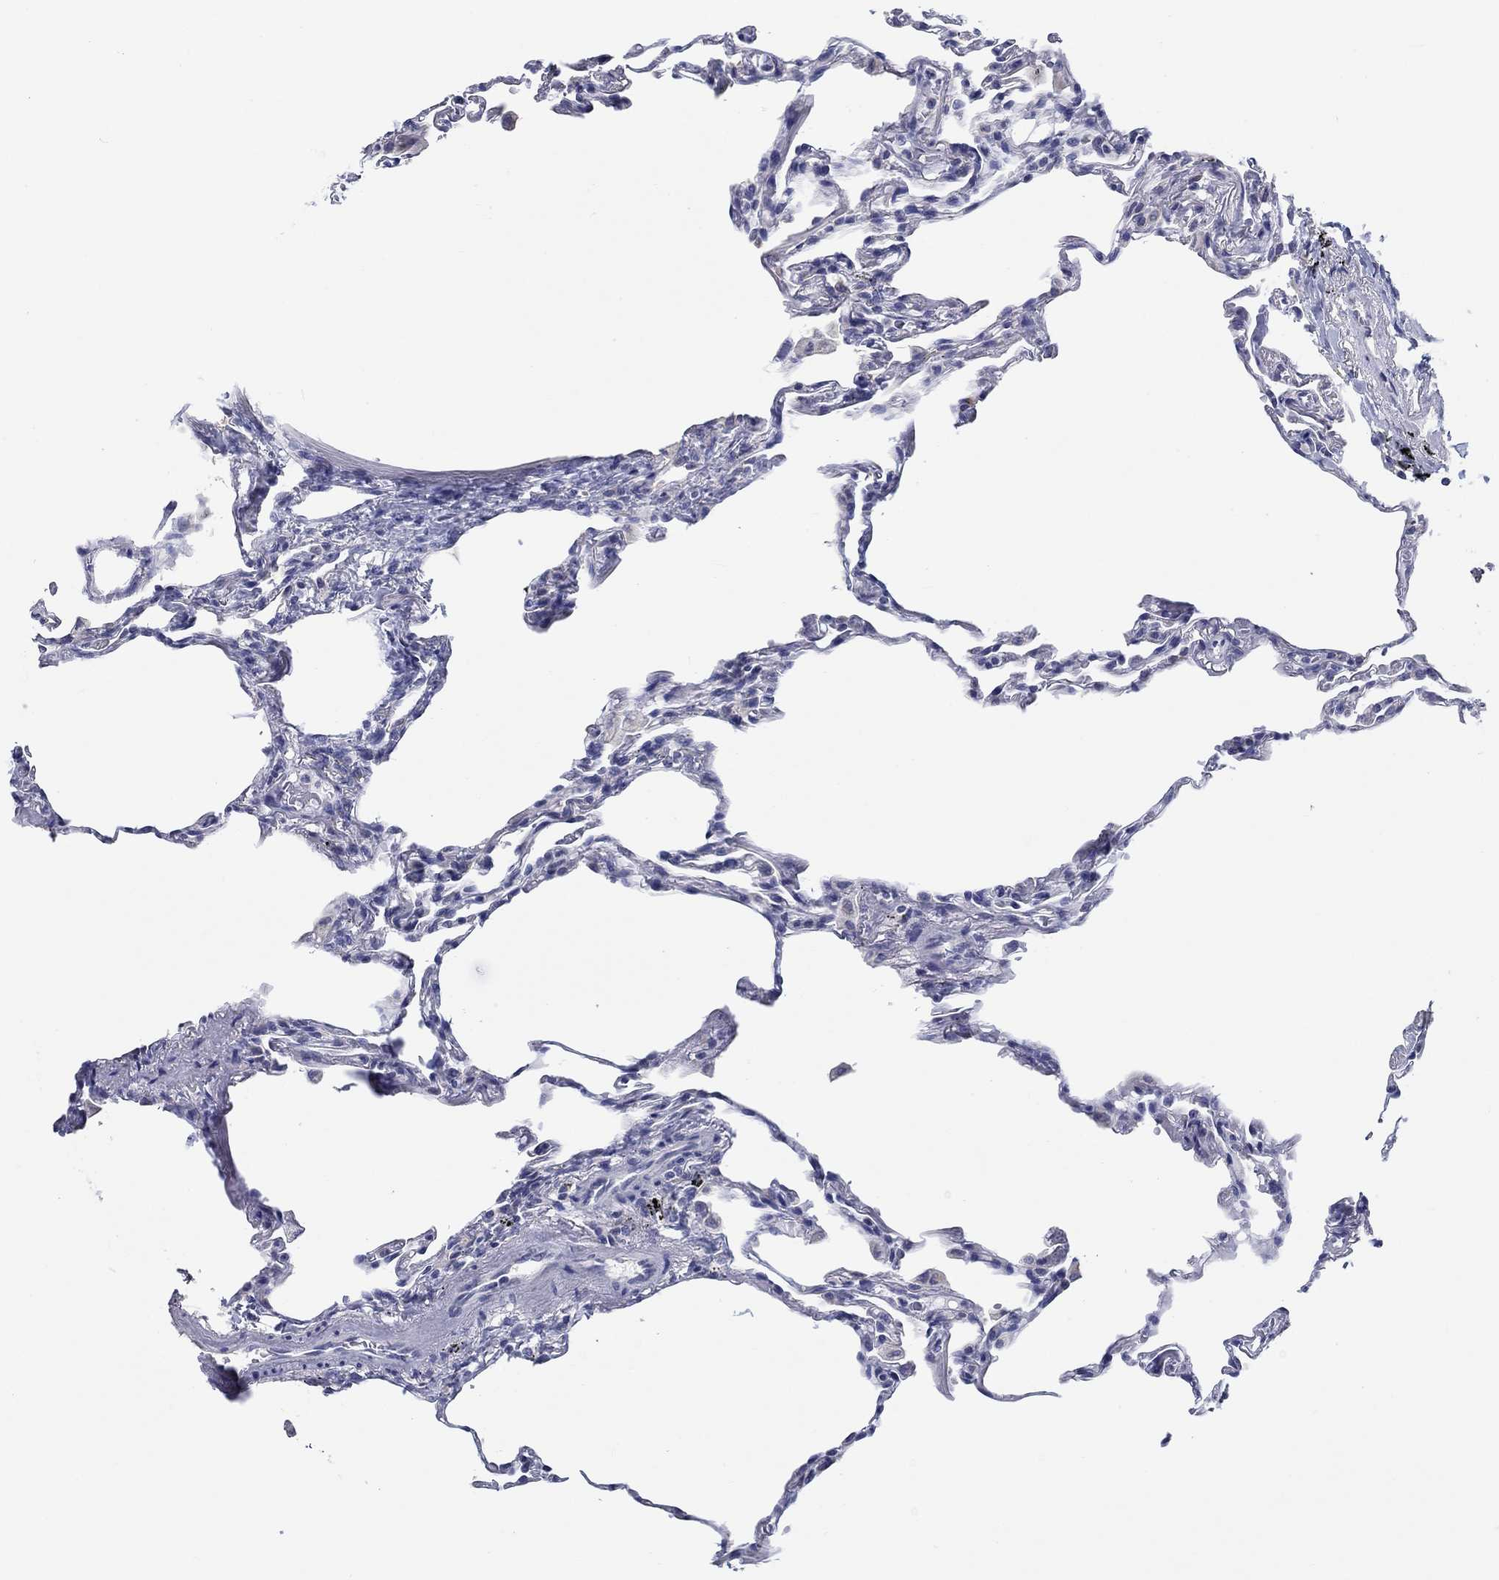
{"staining": {"intensity": "negative", "quantity": "none", "location": "none"}, "tissue": "lung", "cell_type": "Alveolar cells", "image_type": "normal", "snomed": [{"axis": "morphology", "description": "Normal tissue, NOS"}, {"axis": "topography", "description": "Lung"}], "caption": "DAB immunohistochemical staining of unremarkable lung exhibits no significant positivity in alveolar cells. (Stains: DAB (3,3'-diaminobenzidine) IHC with hematoxylin counter stain, Microscopy: brightfield microscopy at high magnification).", "gene": "LRRC4C", "patient": {"sex": "female", "age": 57}}